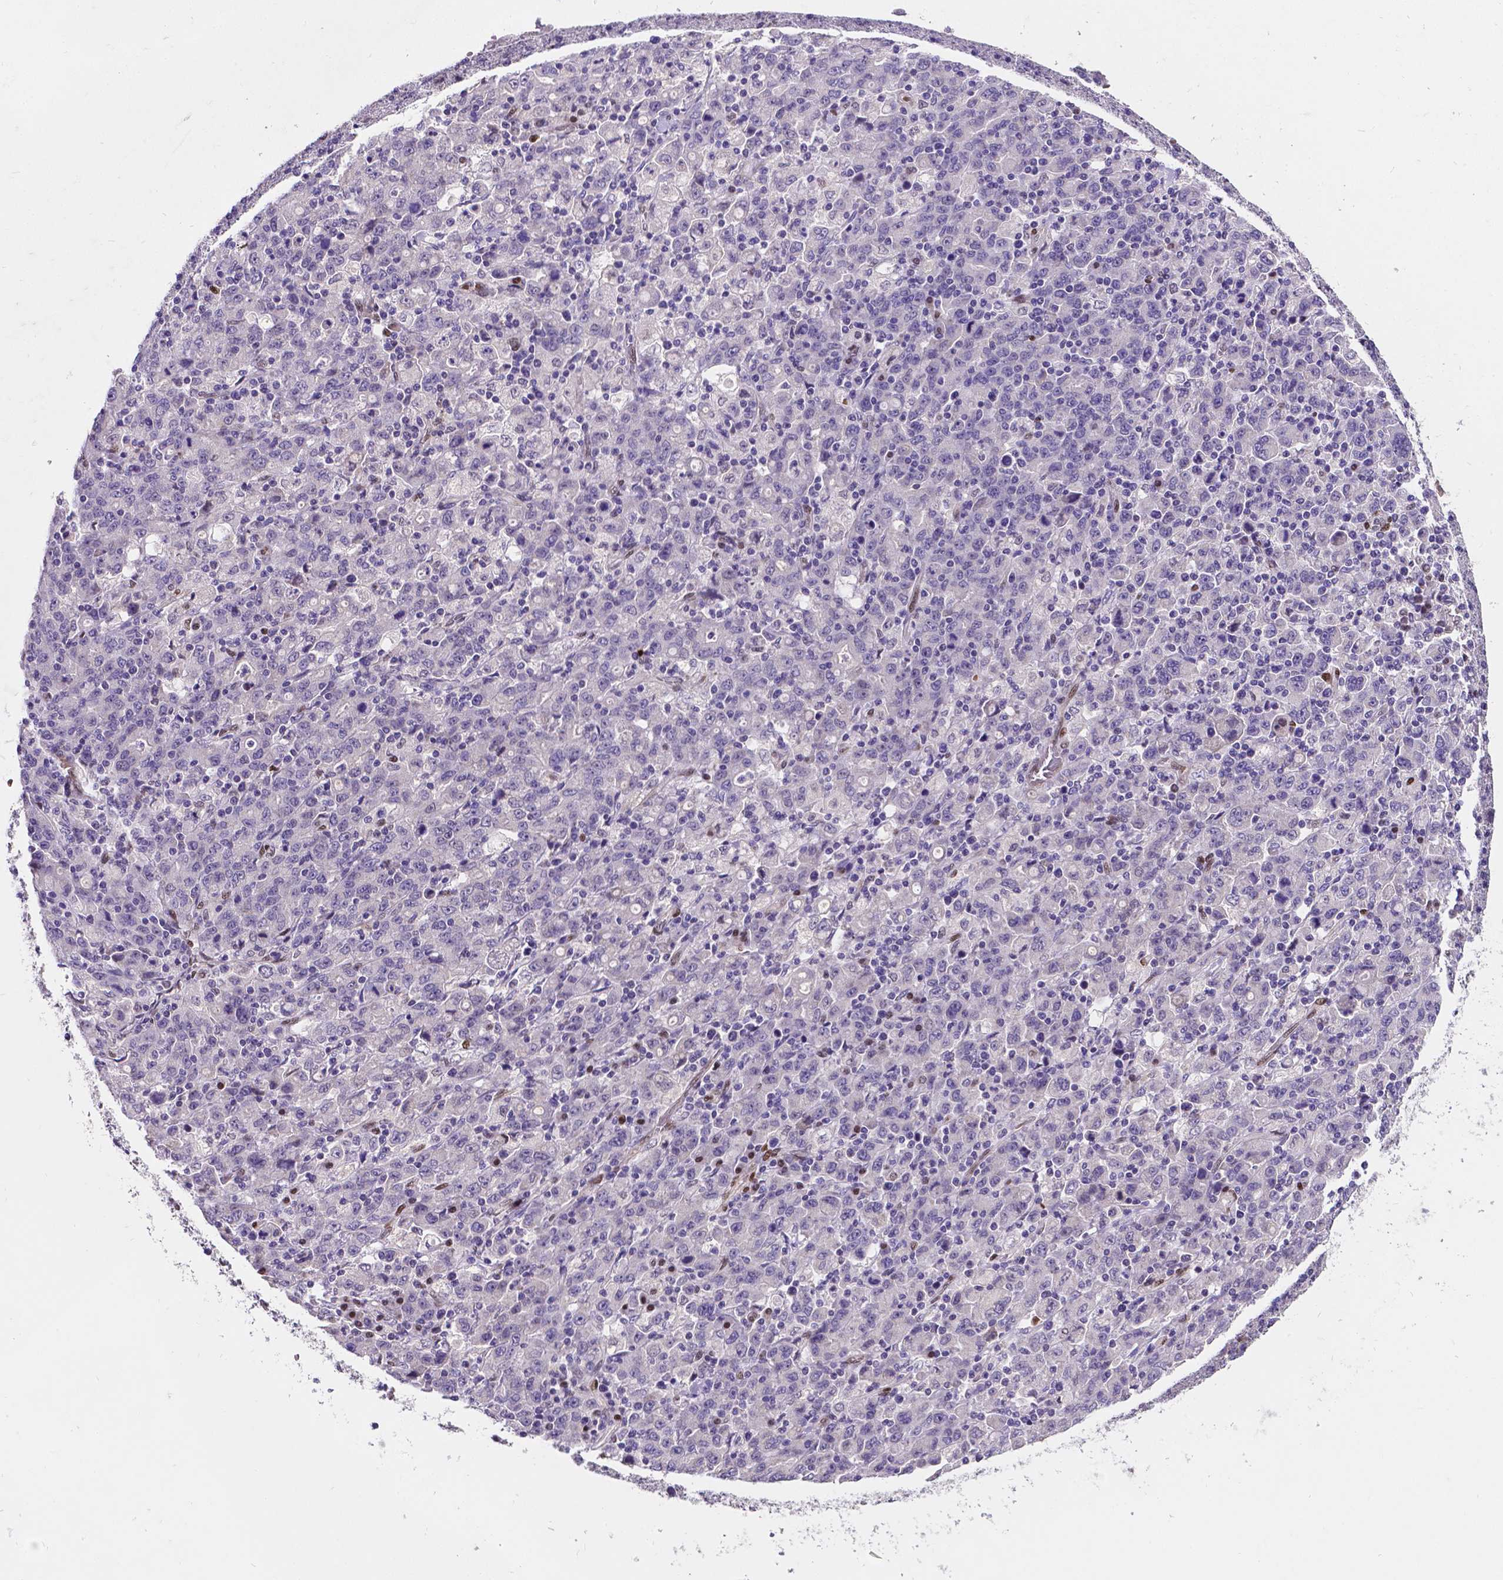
{"staining": {"intensity": "negative", "quantity": "none", "location": "none"}, "tissue": "stomach cancer", "cell_type": "Tumor cells", "image_type": "cancer", "snomed": [{"axis": "morphology", "description": "Adenocarcinoma, NOS"}, {"axis": "topography", "description": "Stomach, upper"}], "caption": "Tumor cells are negative for protein expression in human stomach adenocarcinoma.", "gene": "MEF2C", "patient": {"sex": "male", "age": 69}}